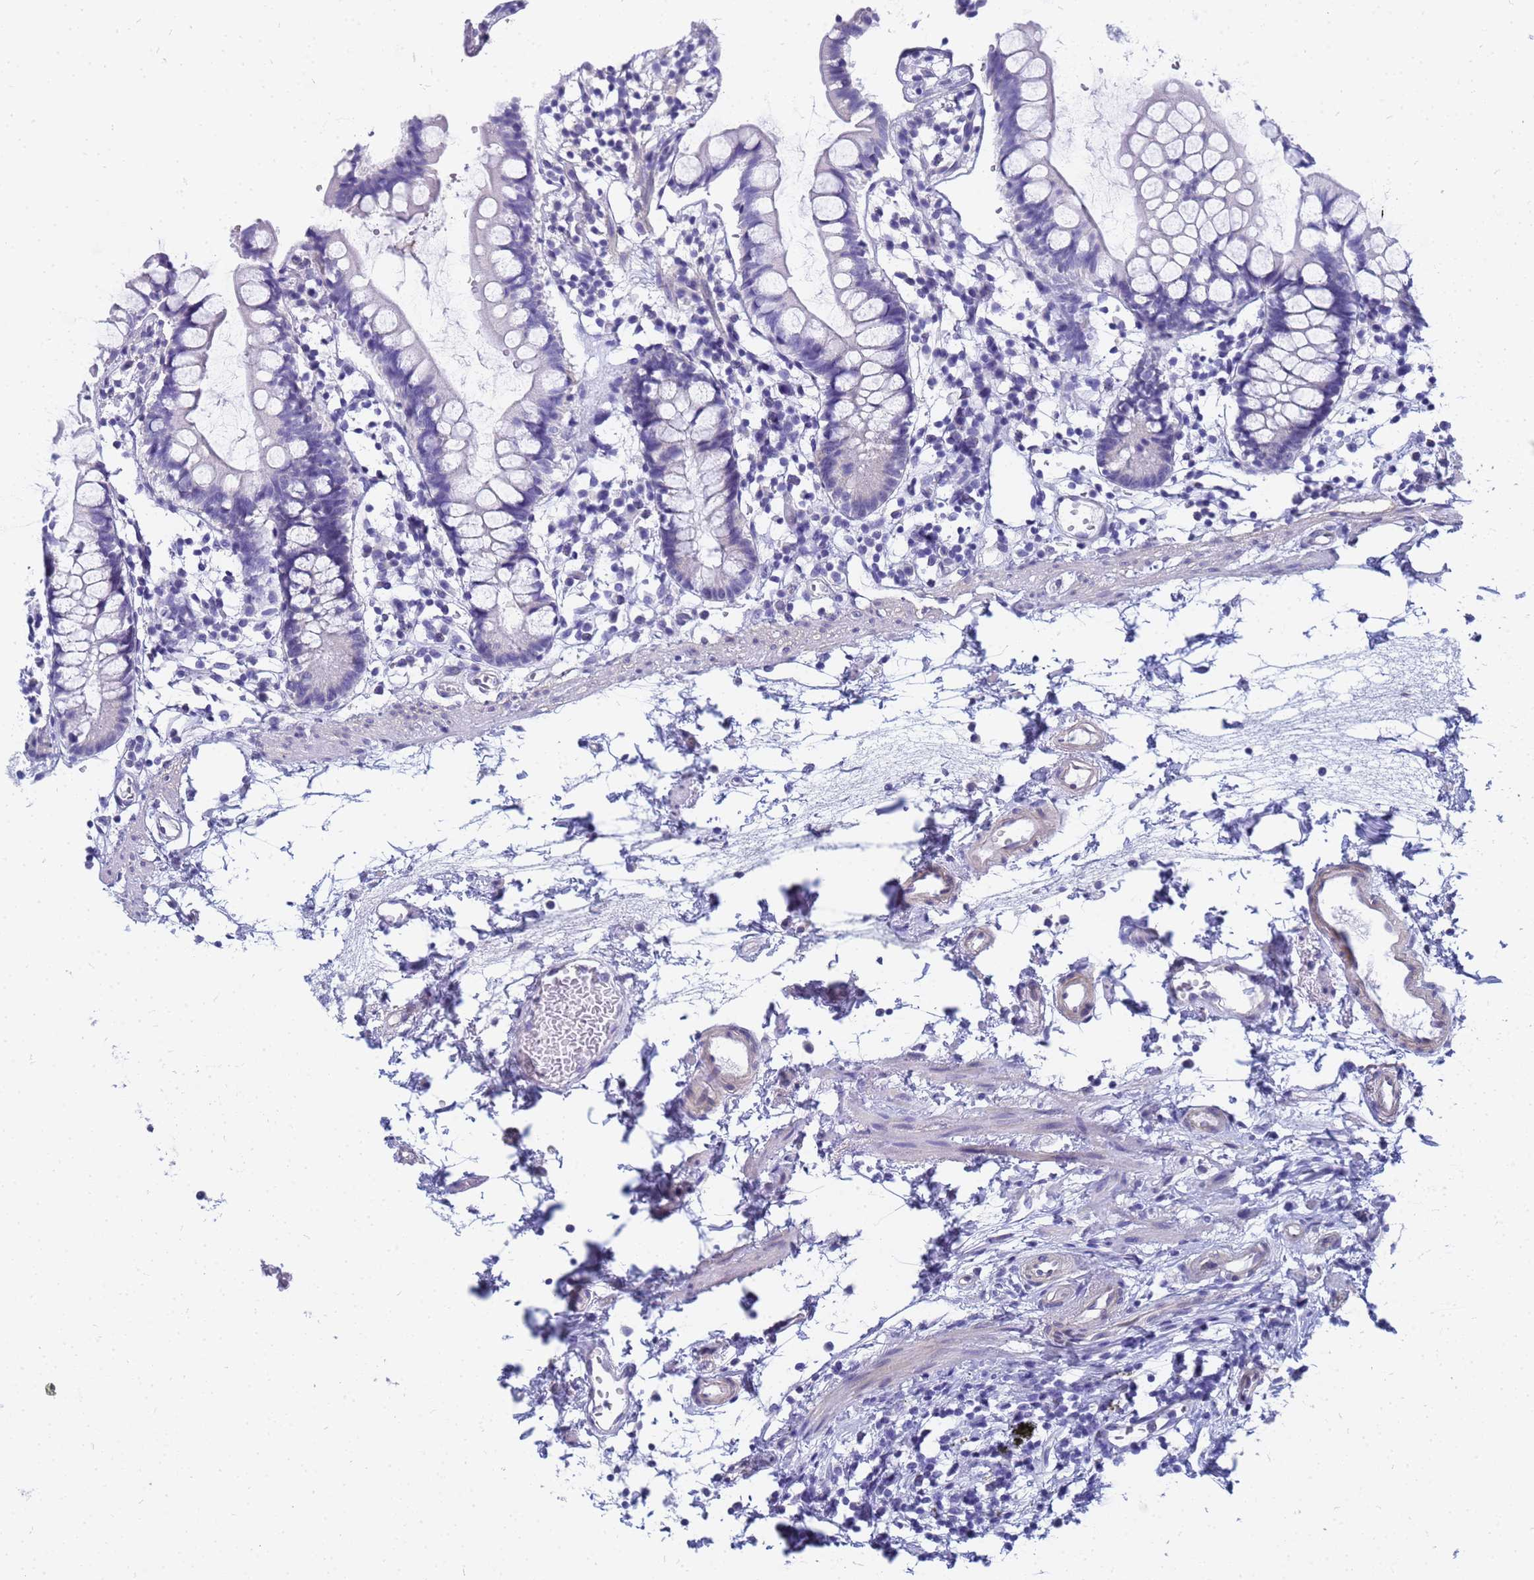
{"staining": {"intensity": "negative", "quantity": "none", "location": "none"}, "tissue": "small intestine", "cell_type": "Glandular cells", "image_type": "normal", "snomed": [{"axis": "morphology", "description": "Normal tissue, NOS"}, {"axis": "topography", "description": "Small intestine"}], "caption": "Glandular cells are negative for brown protein staining in benign small intestine. (DAB immunohistochemistry (IHC), high magnification).", "gene": "FAM166B", "patient": {"sex": "female", "age": 84}}